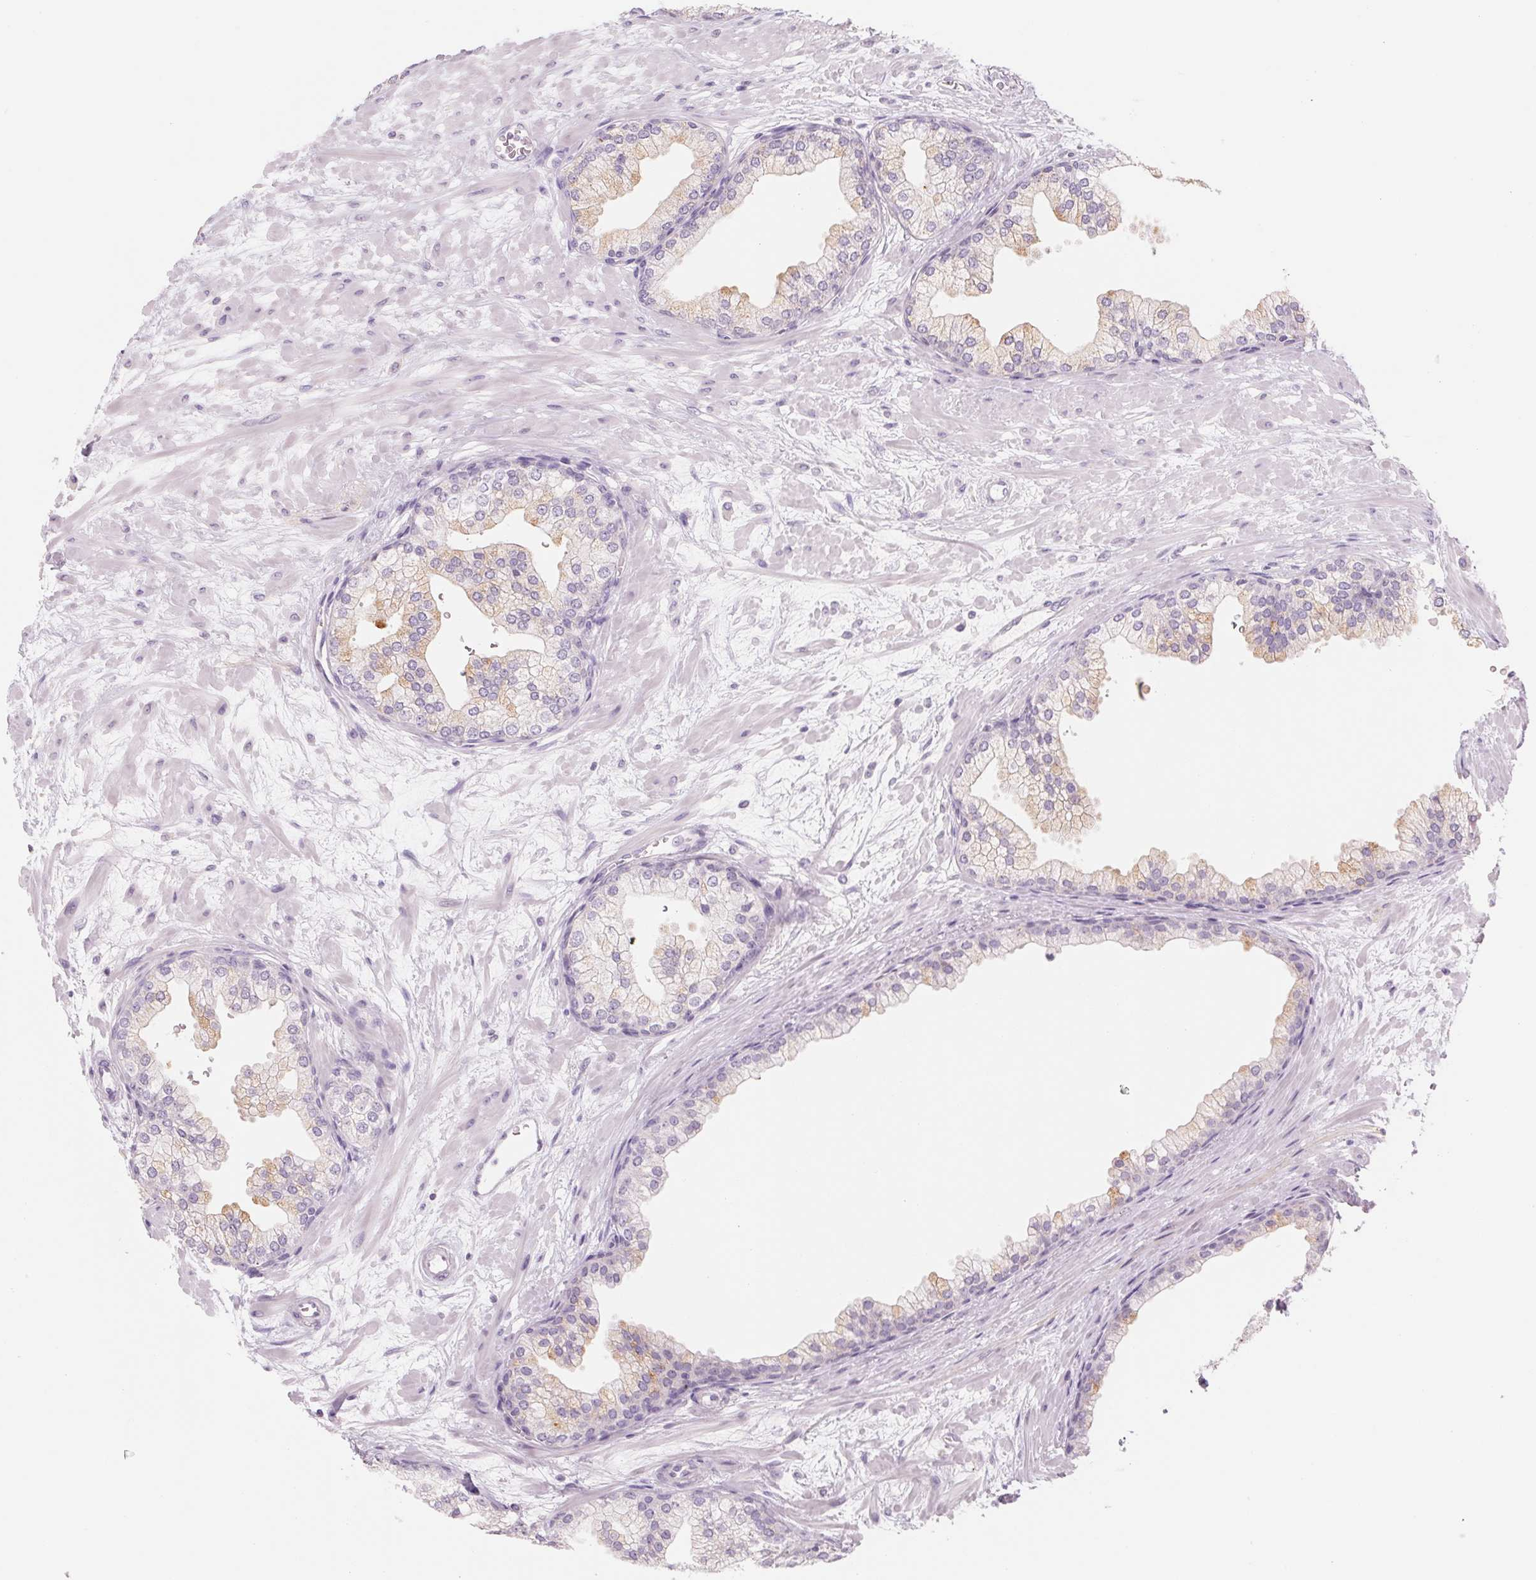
{"staining": {"intensity": "weak", "quantity": "<25%", "location": "cytoplasmic/membranous"}, "tissue": "prostate", "cell_type": "Glandular cells", "image_type": "normal", "snomed": [{"axis": "morphology", "description": "Normal tissue, NOS"}, {"axis": "topography", "description": "Prostate"}, {"axis": "topography", "description": "Peripheral nerve tissue"}], "caption": "Immunohistochemistry (IHC) histopathology image of unremarkable human prostate stained for a protein (brown), which demonstrates no staining in glandular cells. Brightfield microscopy of immunohistochemistry stained with DAB (brown) and hematoxylin (blue), captured at high magnification.", "gene": "POU1F1", "patient": {"sex": "male", "age": 61}}